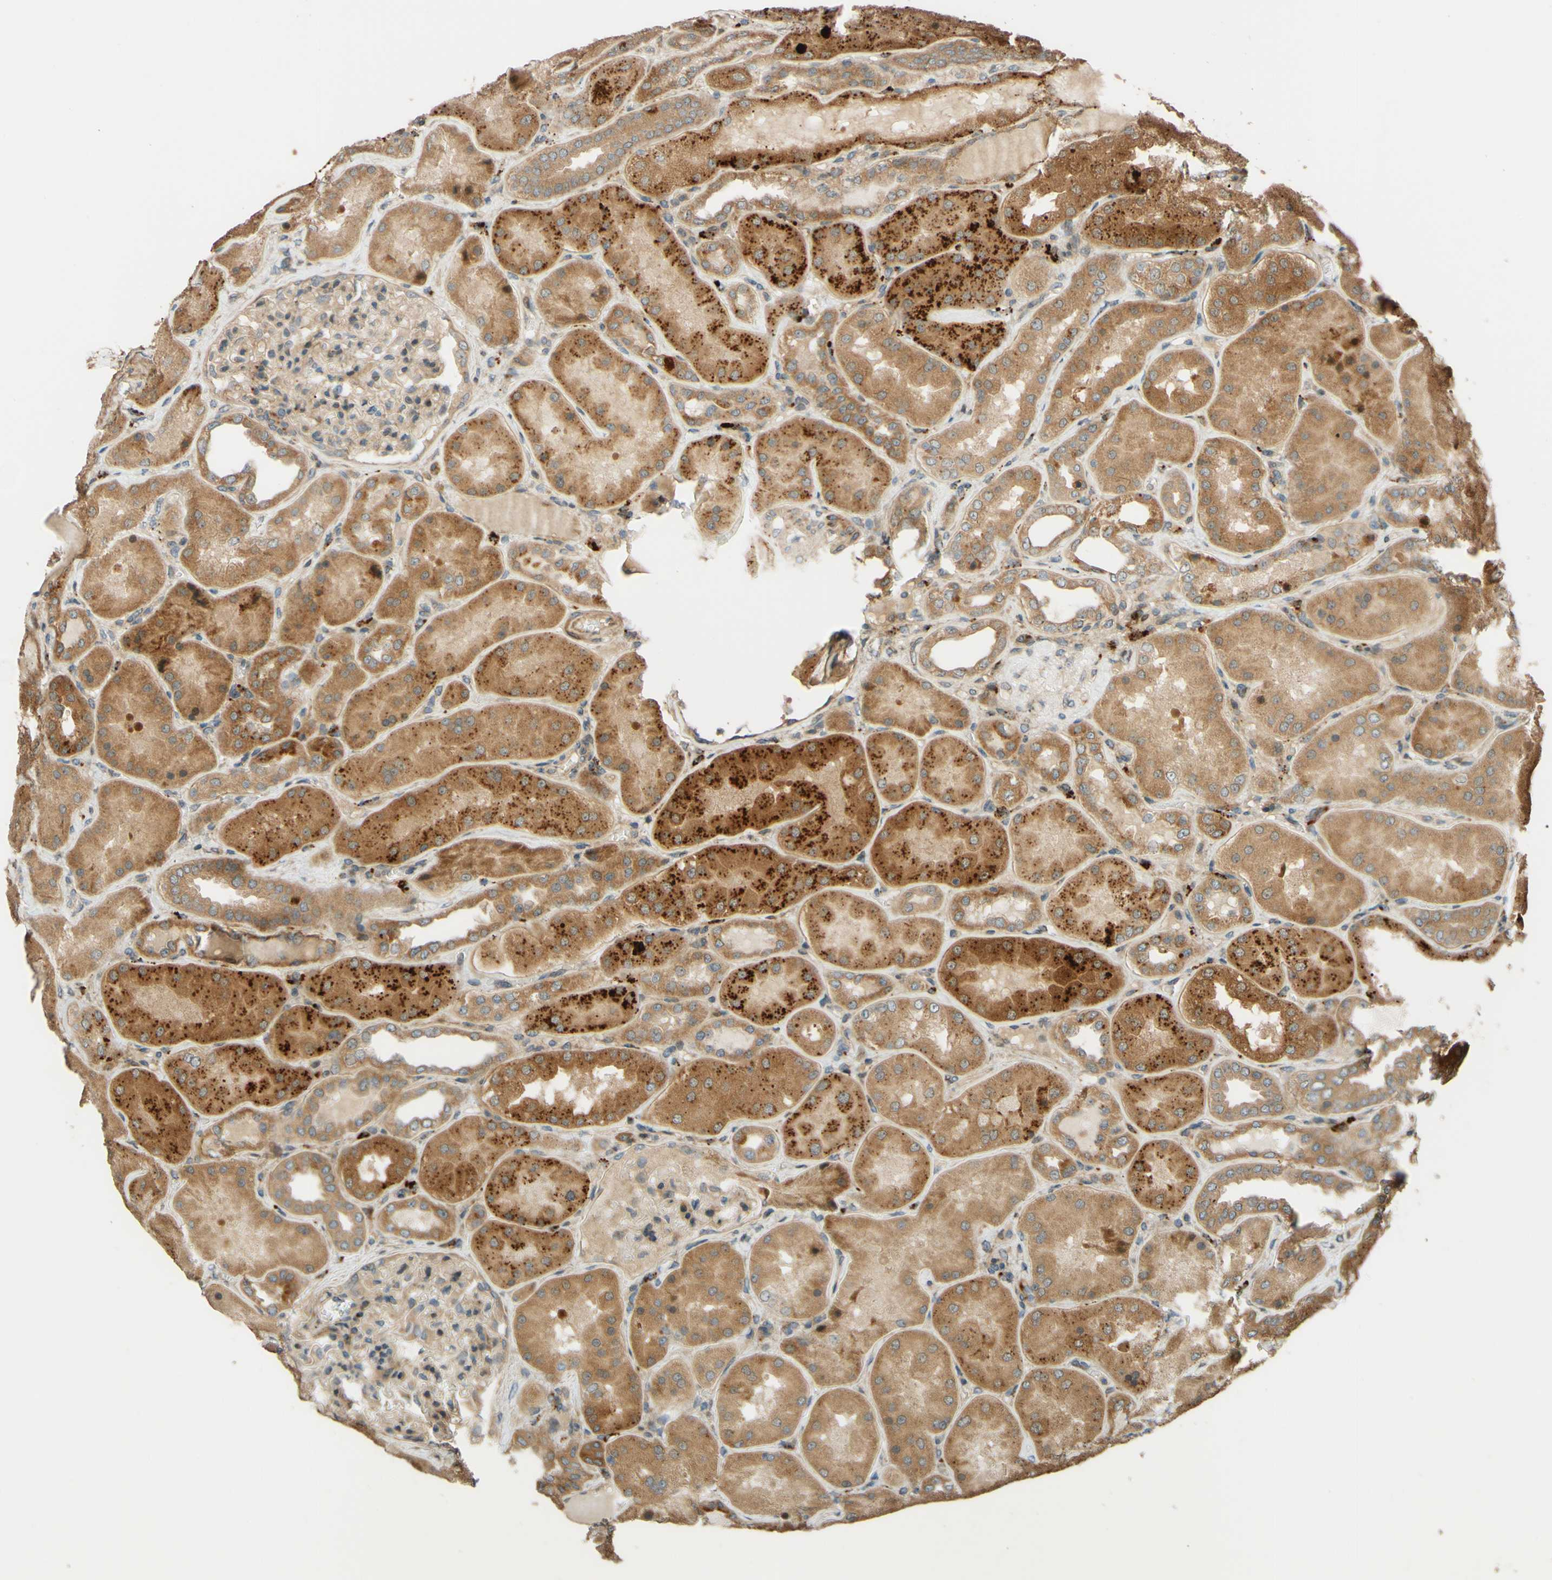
{"staining": {"intensity": "weak", "quantity": ">75%", "location": "cytoplasmic/membranous"}, "tissue": "kidney", "cell_type": "Cells in glomeruli", "image_type": "normal", "snomed": [{"axis": "morphology", "description": "Normal tissue, NOS"}, {"axis": "topography", "description": "Kidney"}], "caption": "A high-resolution histopathology image shows IHC staining of benign kidney, which shows weak cytoplasmic/membranous positivity in approximately >75% of cells in glomeruli. (DAB (3,3'-diaminobenzidine) = brown stain, brightfield microscopy at high magnification).", "gene": "RNF19A", "patient": {"sex": "female", "age": 56}}